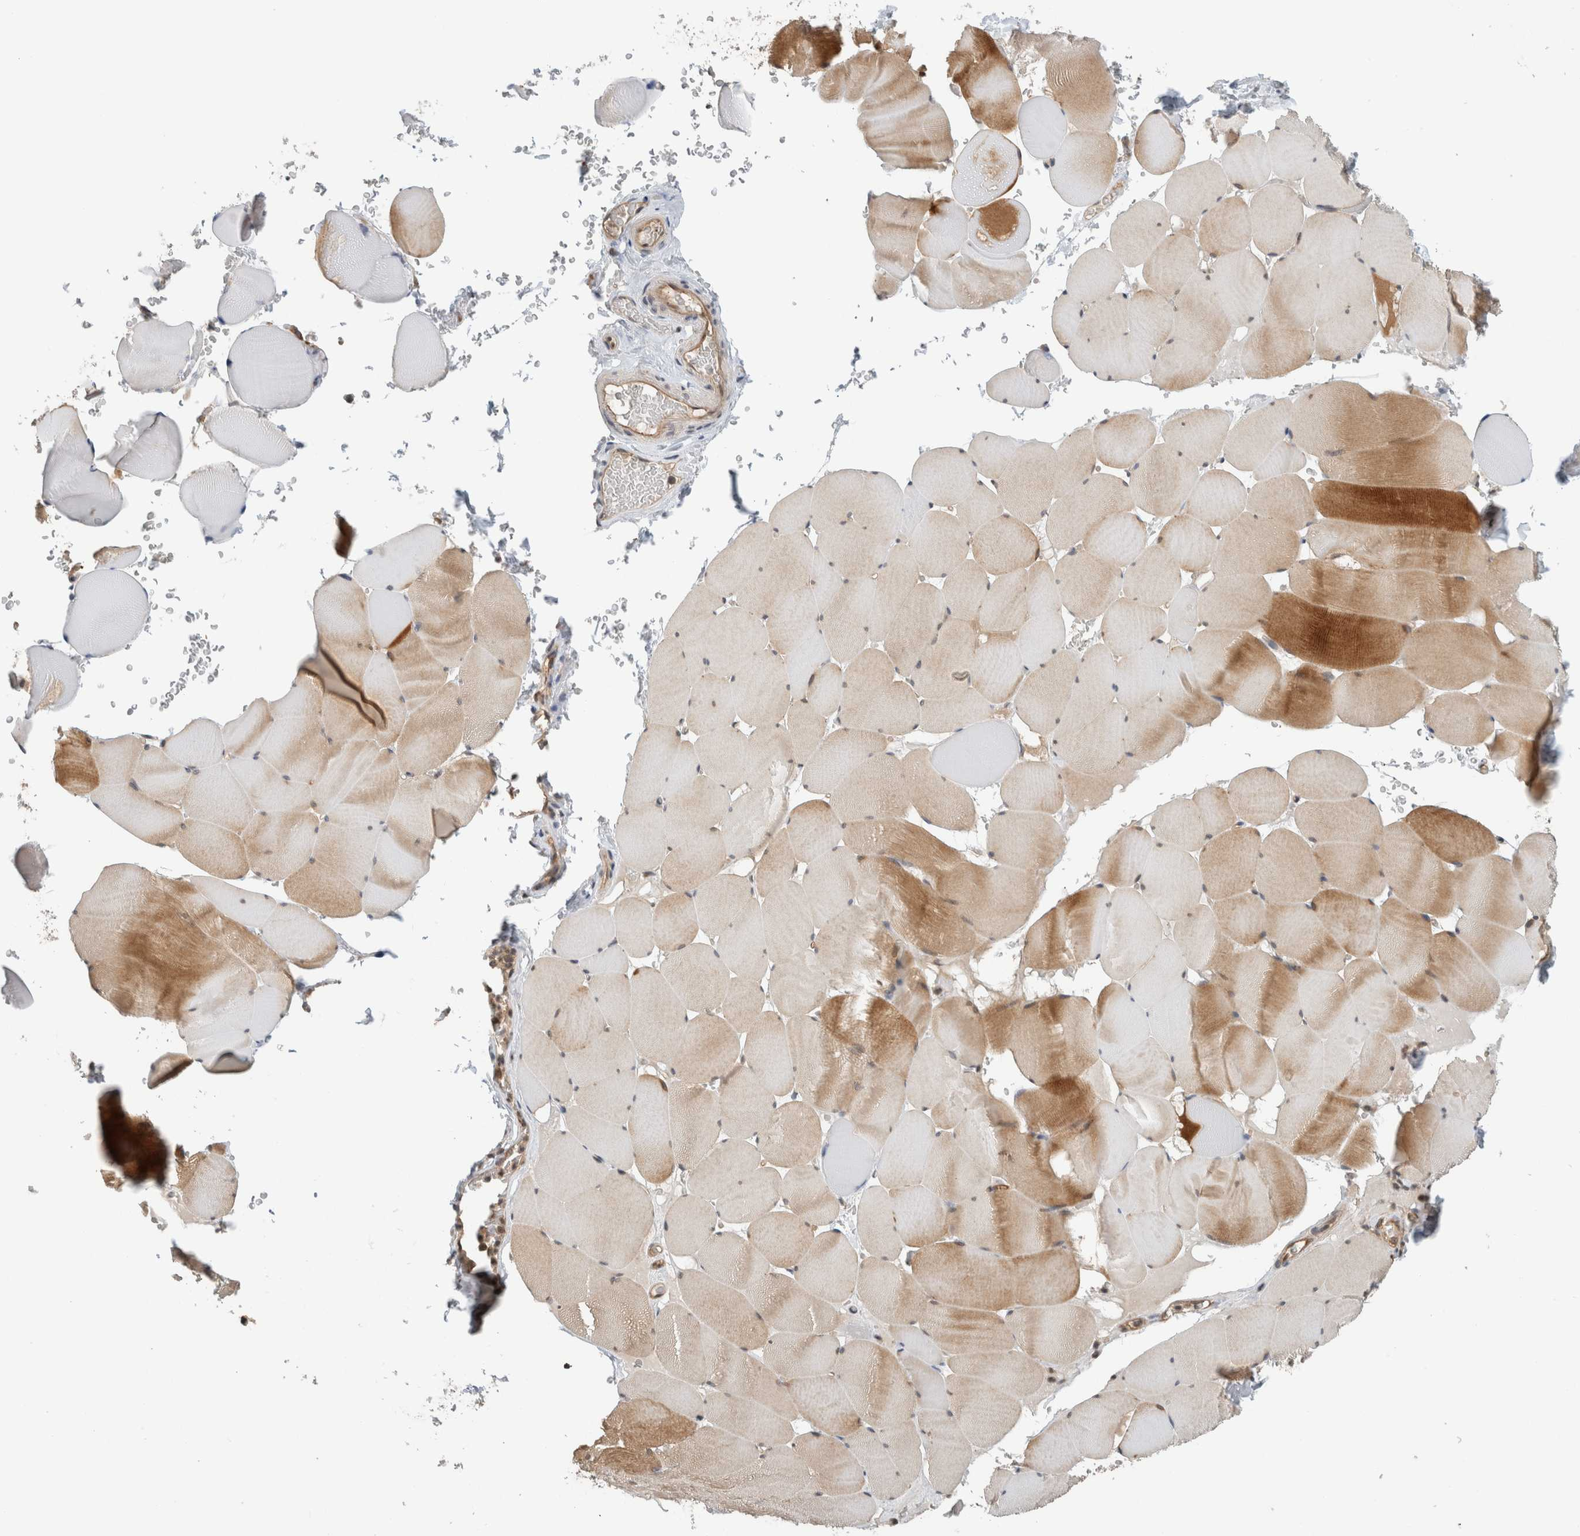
{"staining": {"intensity": "strong", "quantity": "<25%", "location": "cytoplasmic/membranous"}, "tissue": "skeletal muscle", "cell_type": "Myocytes", "image_type": "normal", "snomed": [{"axis": "morphology", "description": "Normal tissue, NOS"}, {"axis": "topography", "description": "Skeletal muscle"}], "caption": "An immunohistochemistry (IHC) photomicrograph of normal tissue is shown. Protein staining in brown labels strong cytoplasmic/membranous positivity in skeletal muscle within myocytes. (brown staining indicates protein expression, while blue staining denotes nuclei).", "gene": "PFDN4", "patient": {"sex": "male", "age": 62}}